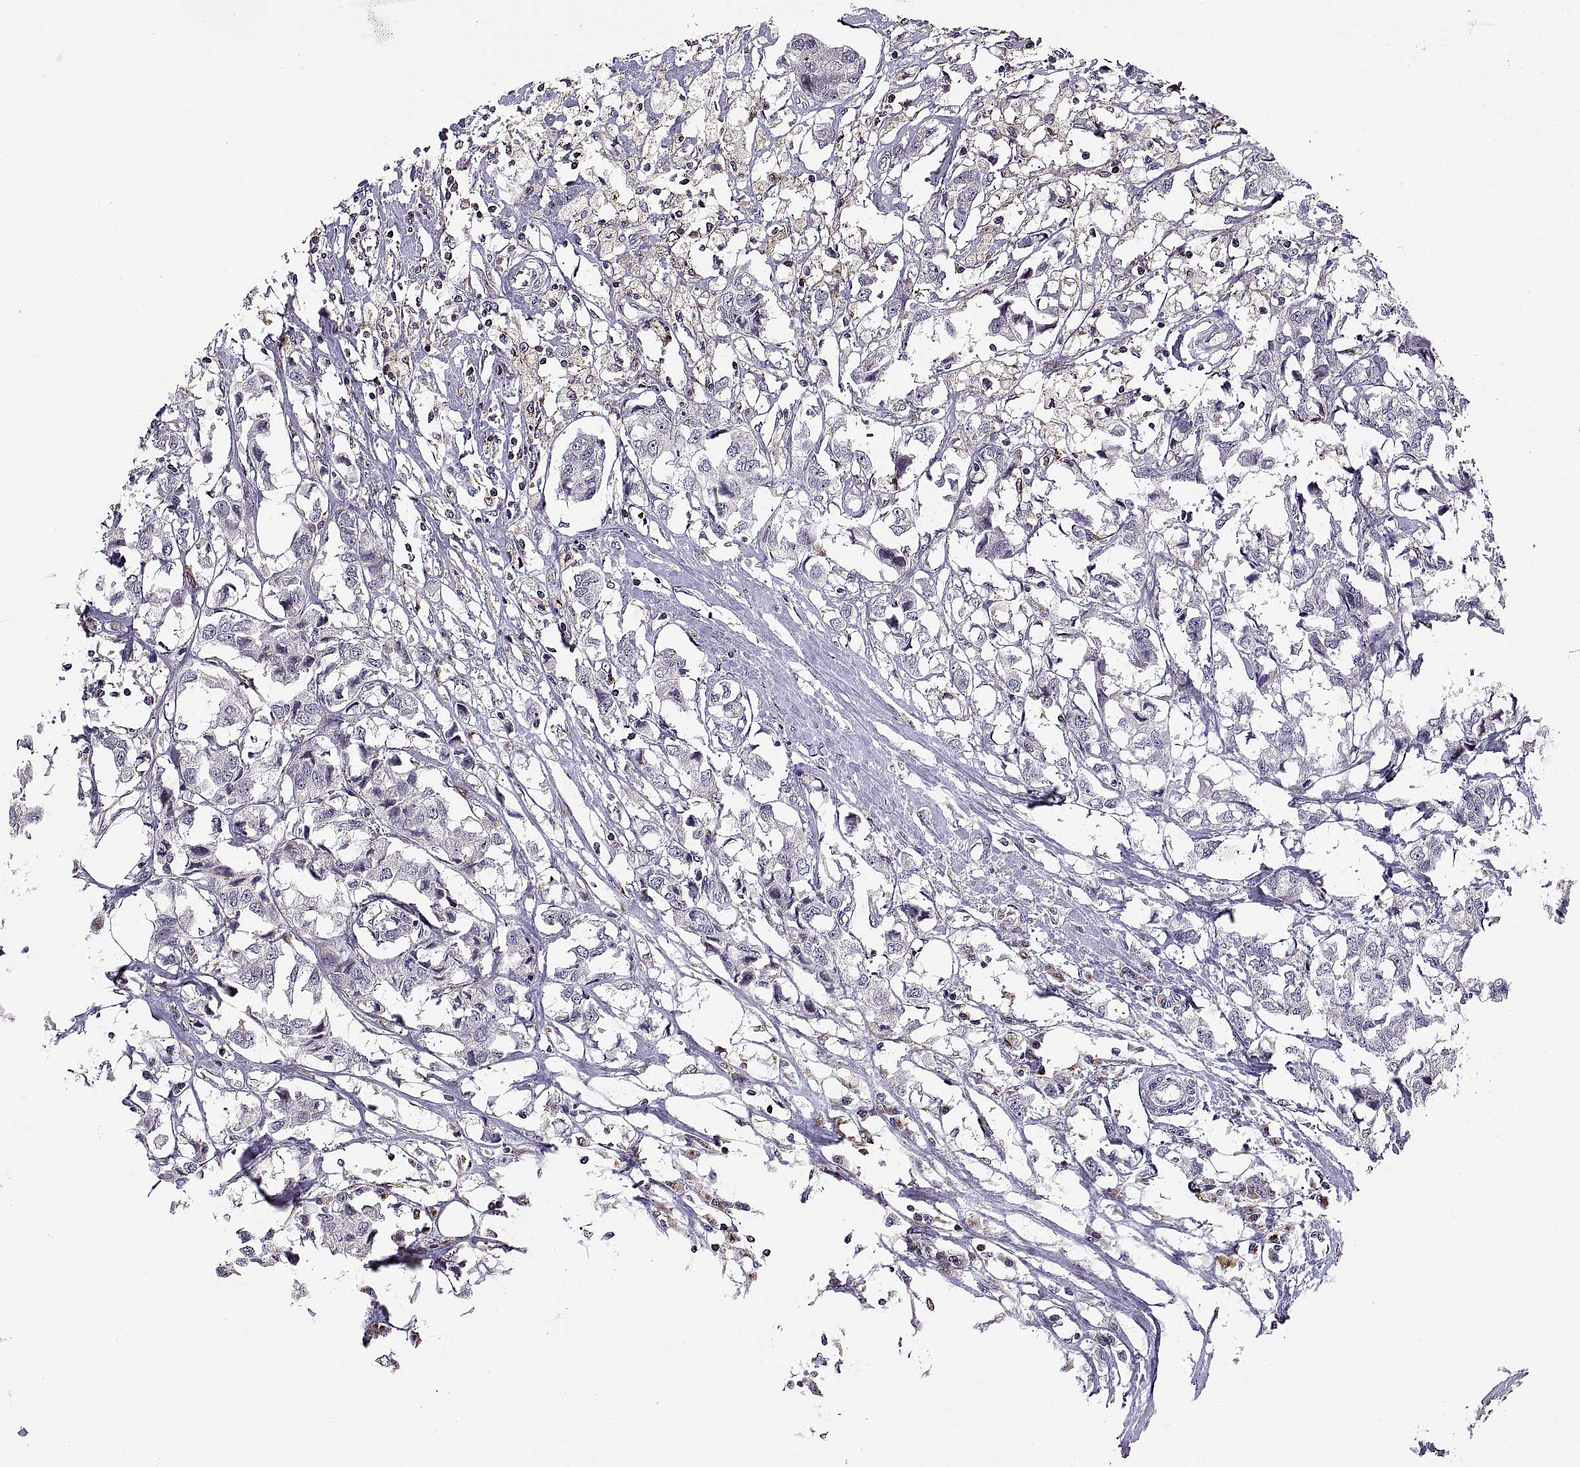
{"staining": {"intensity": "negative", "quantity": "none", "location": "none"}, "tissue": "breast cancer", "cell_type": "Tumor cells", "image_type": "cancer", "snomed": [{"axis": "morphology", "description": "Duct carcinoma"}, {"axis": "topography", "description": "Breast"}], "caption": "An image of human invasive ductal carcinoma (breast) is negative for staining in tumor cells.", "gene": "ACAP1", "patient": {"sex": "female", "age": 80}}